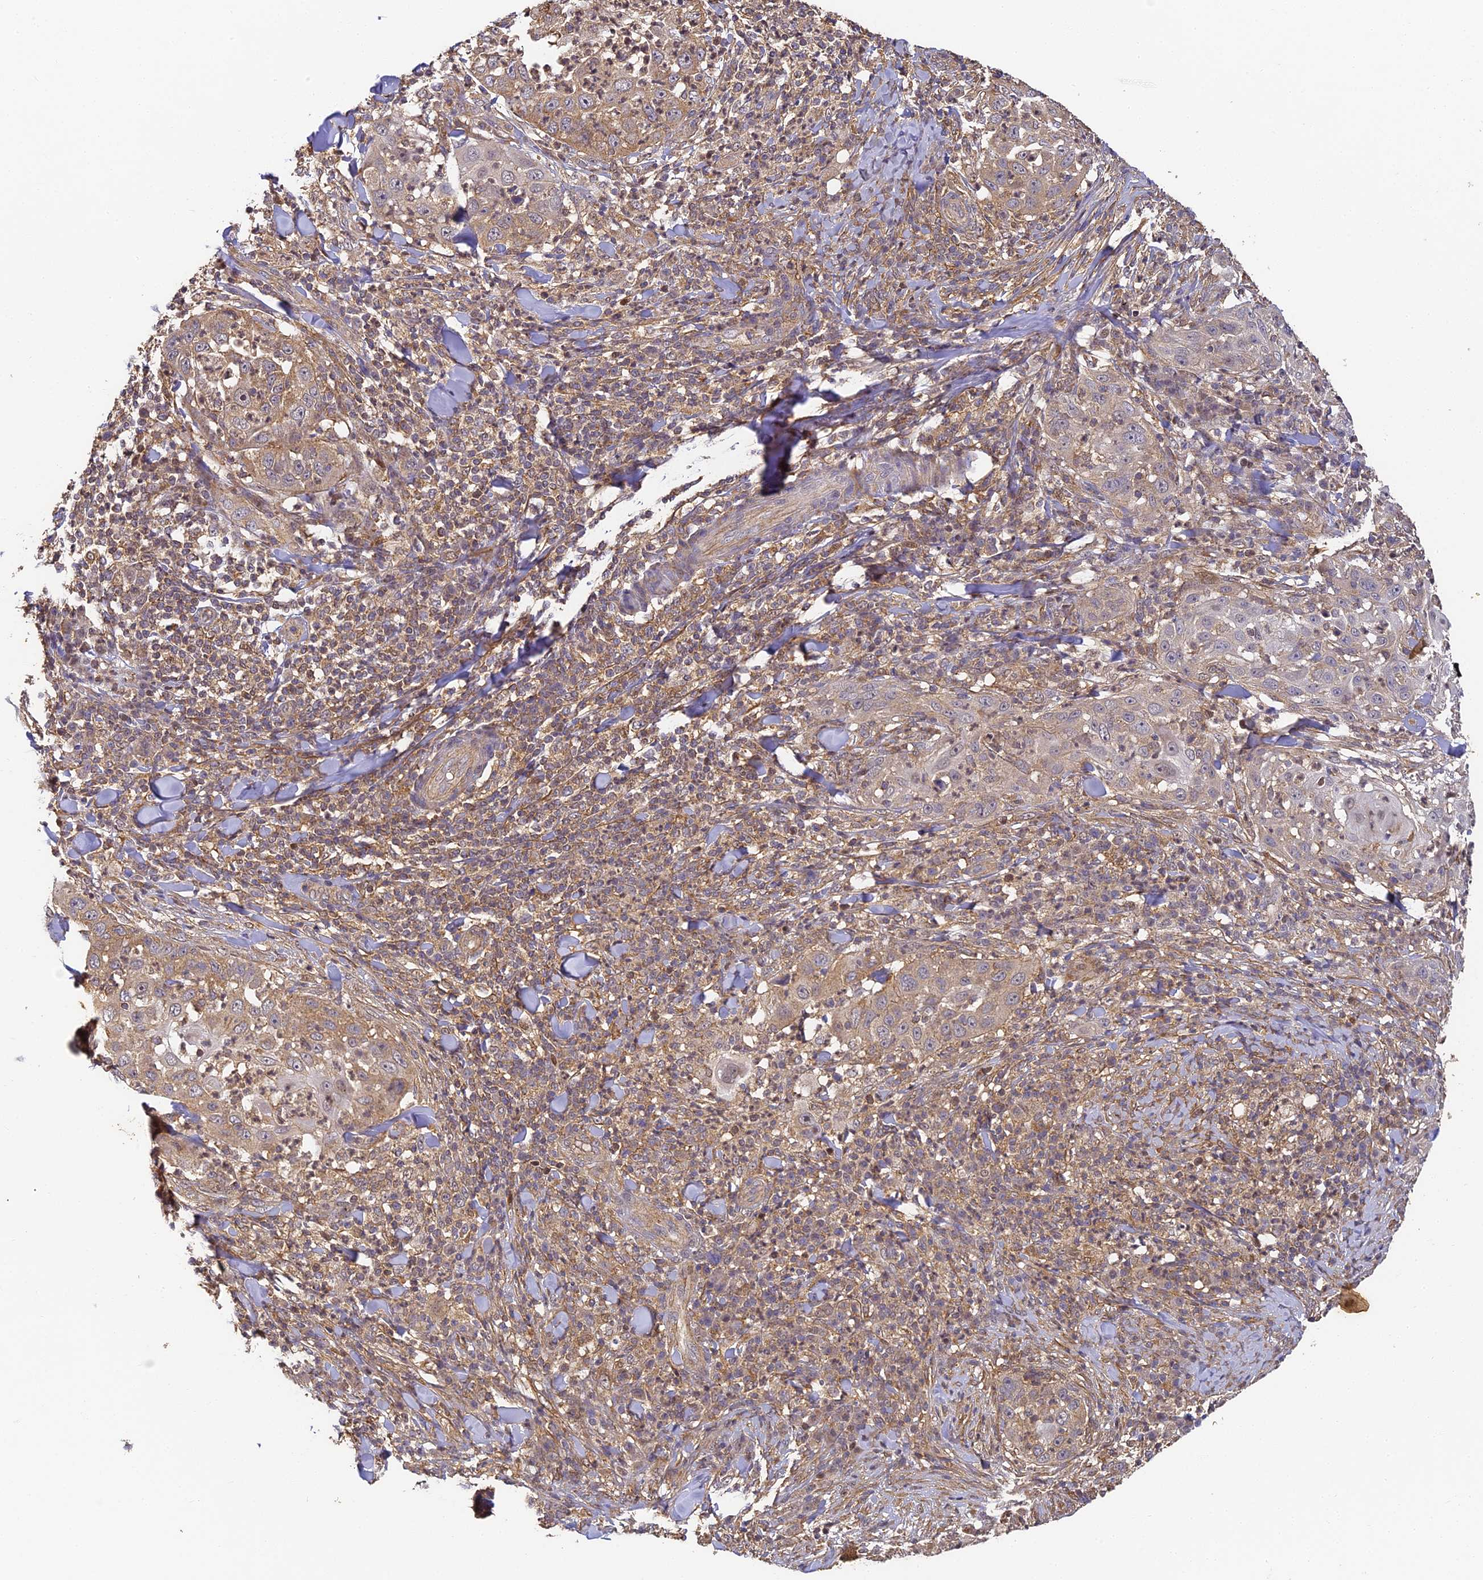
{"staining": {"intensity": "weak", "quantity": ">75%", "location": "cytoplasmic/membranous"}, "tissue": "skin cancer", "cell_type": "Tumor cells", "image_type": "cancer", "snomed": [{"axis": "morphology", "description": "Squamous cell carcinoma, NOS"}, {"axis": "topography", "description": "Skin"}], "caption": "Protein expression analysis of human skin squamous cell carcinoma reveals weak cytoplasmic/membranous staining in about >75% of tumor cells.", "gene": "ZNF443", "patient": {"sex": "female", "age": 44}}